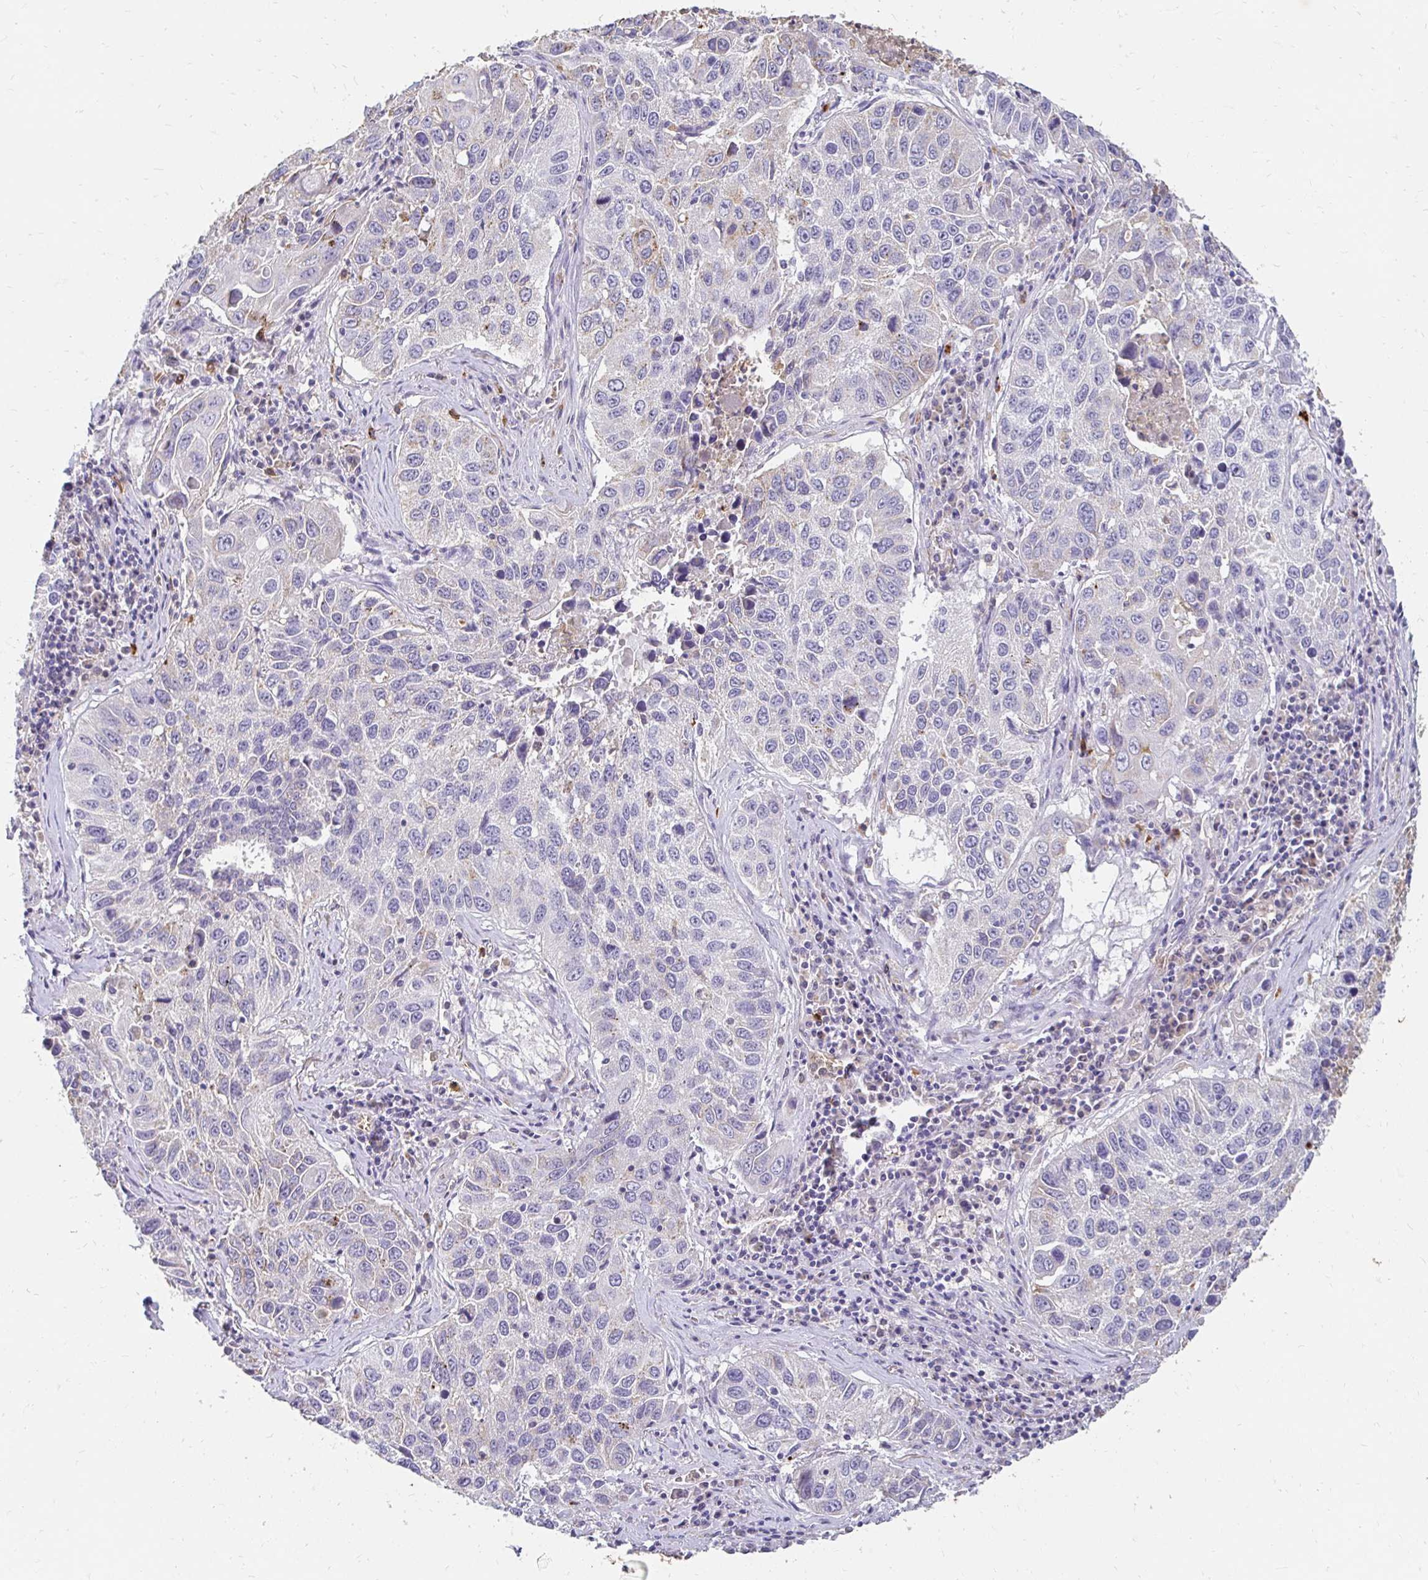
{"staining": {"intensity": "negative", "quantity": "none", "location": "none"}, "tissue": "lung cancer", "cell_type": "Tumor cells", "image_type": "cancer", "snomed": [{"axis": "morphology", "description": "Squamous cell carcinoma, NOS"}, {"axis": "topography", "description": "Lung"}], "caption": "Image shows no significant protein expression in tumor cells of squamous cell carcinoma (lung). (Stains: DAB immunohistochemistry (IHC) with hematoxylin counter stain, Microscopy: brightfield microscopy at high magnification).", "gene": "GK2", "patient": {"sex": "female", "age": 61}}